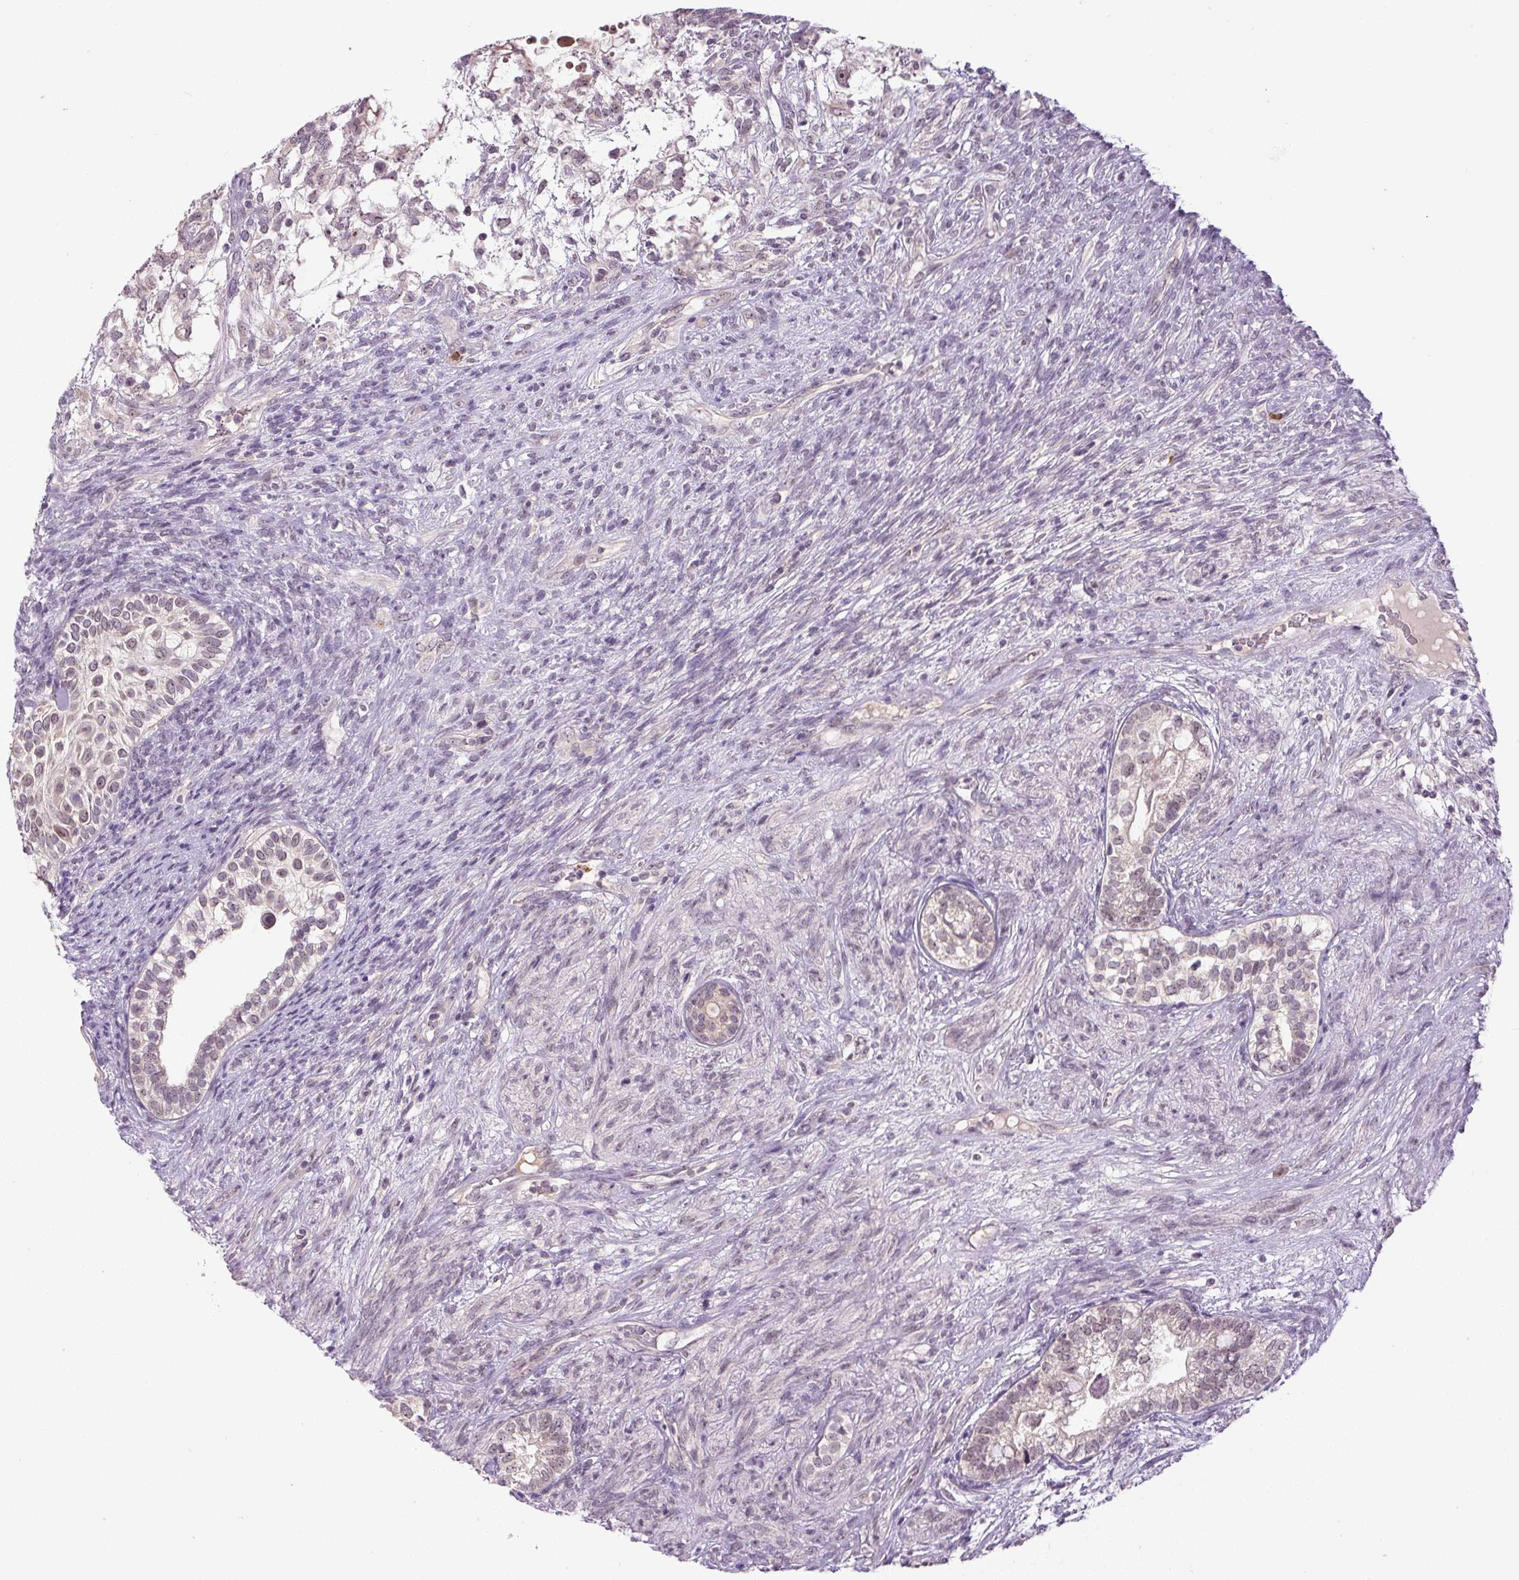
{"staining": {"intensity": "weak", "quantity": "<25%", "location": "nuclear"}, "tissue": "testis cancer", "cell_type": "Tumor cells", "image_type": "cancer", "snomed": [{"axis": "morphology", "description": "Seminoma, NOS"}, {"axis": "morphology", "description": "Carcinoma, Embryonal, NOS"}, {"axis": "topography", "description": "Testis"}], "caption": "A photomicrograph of human testis embryonal carcinoma is negative for staining in tumor cells. (Immunohistochemistry (ihc), brightfield microscopy, high magnification).", "gene": "SGF29", "patient": {"sex": "male", "age": 41}}